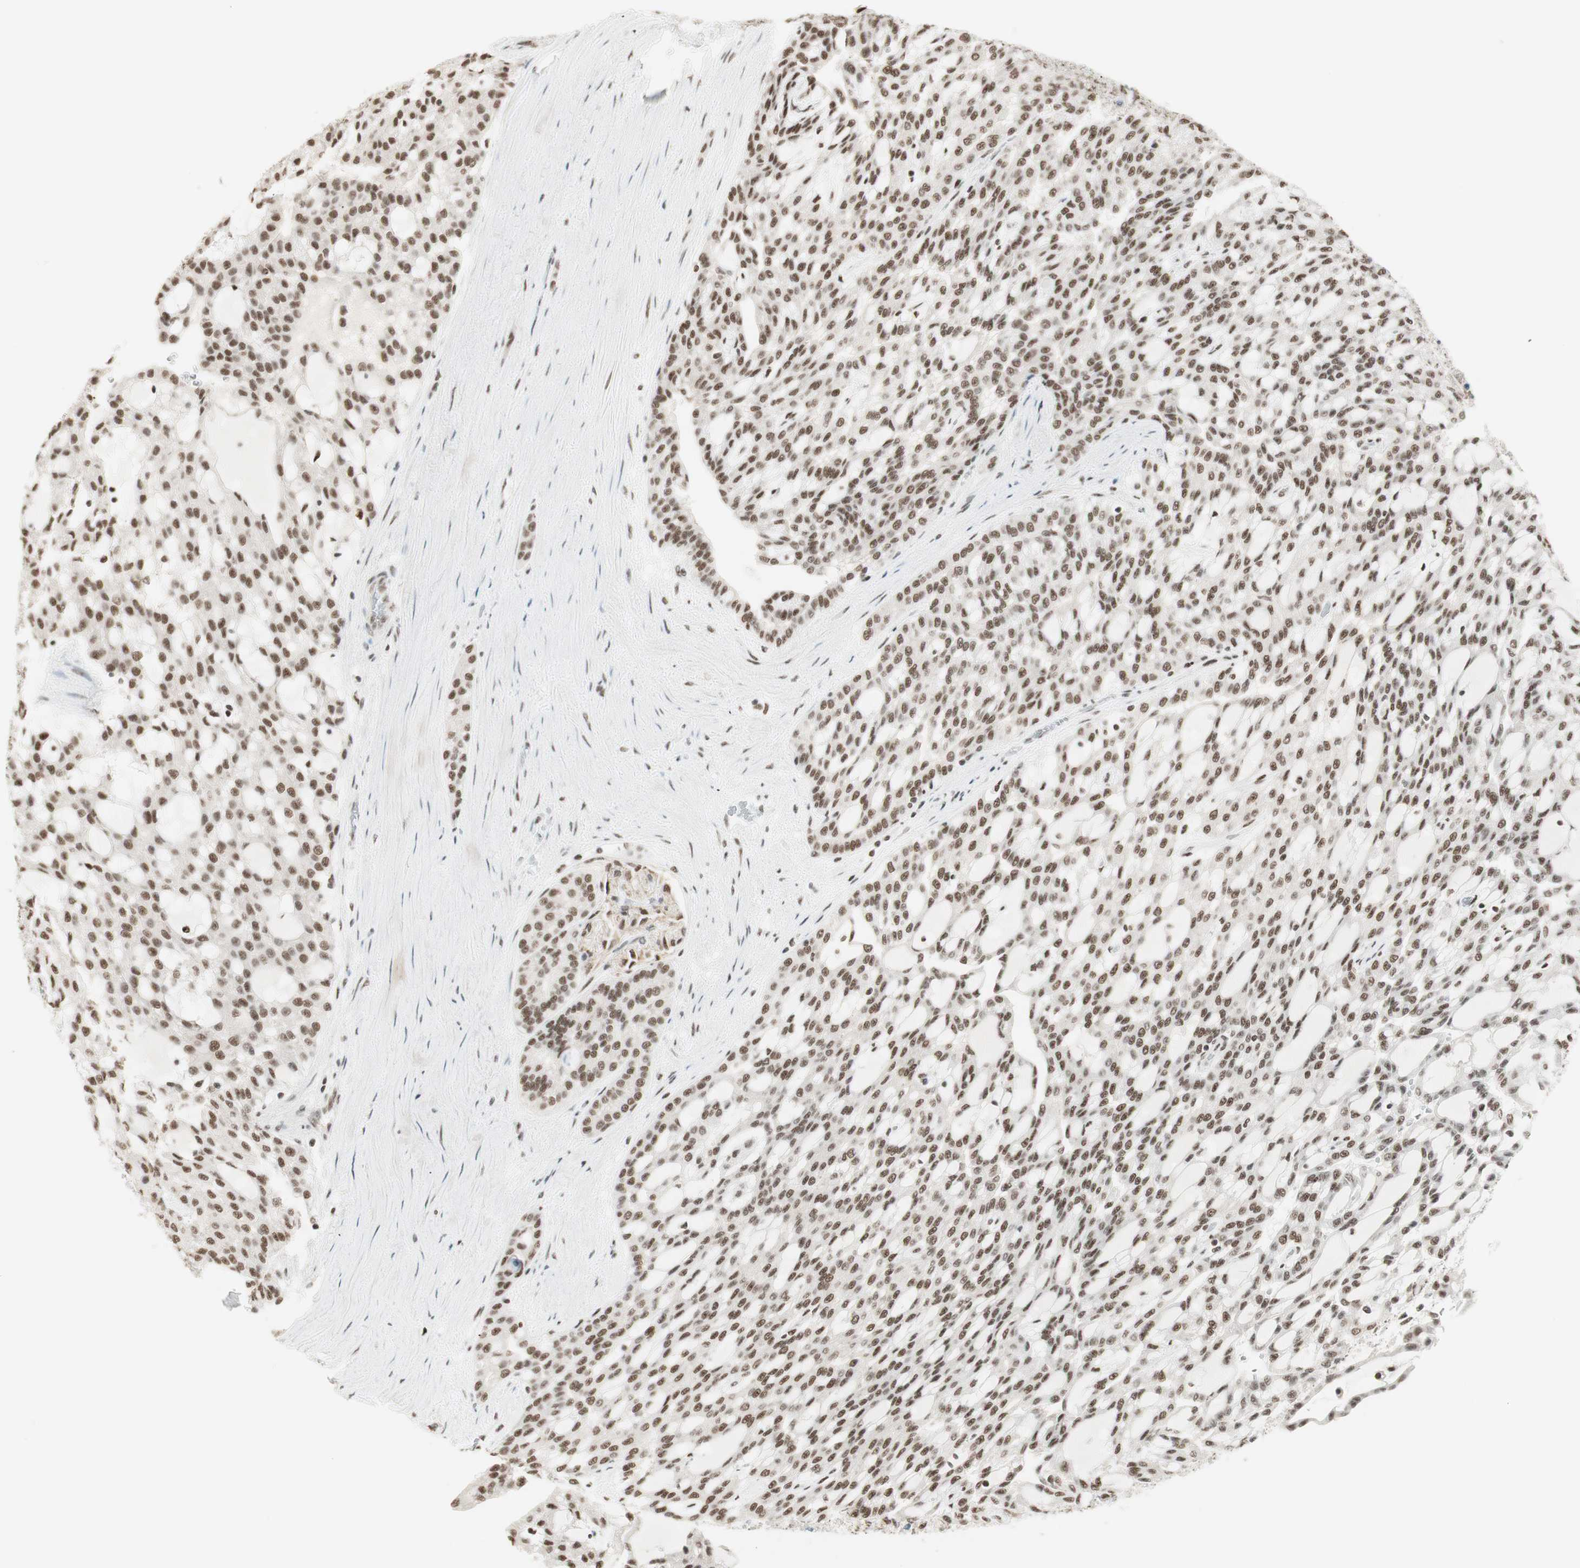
{"staining": {"intensity": "moderate", "quantity": ">75%", "location": "nuclear"}, "tissue": "renal cancer", "cell_type": "Tumor cells", "image_type": "cancer", "snomed": [{"axis": "morphology", "description": "Adenocarcinoma, NOS"}, {"axis": "topography", "description": "Kidney"}], "caption": "Renal adenocarcinoma stained with a protein marker exhibits moderate staining in tumor cells.", "gene": "SMARCE1", "patient": {"sex": "male", "age": 63}}